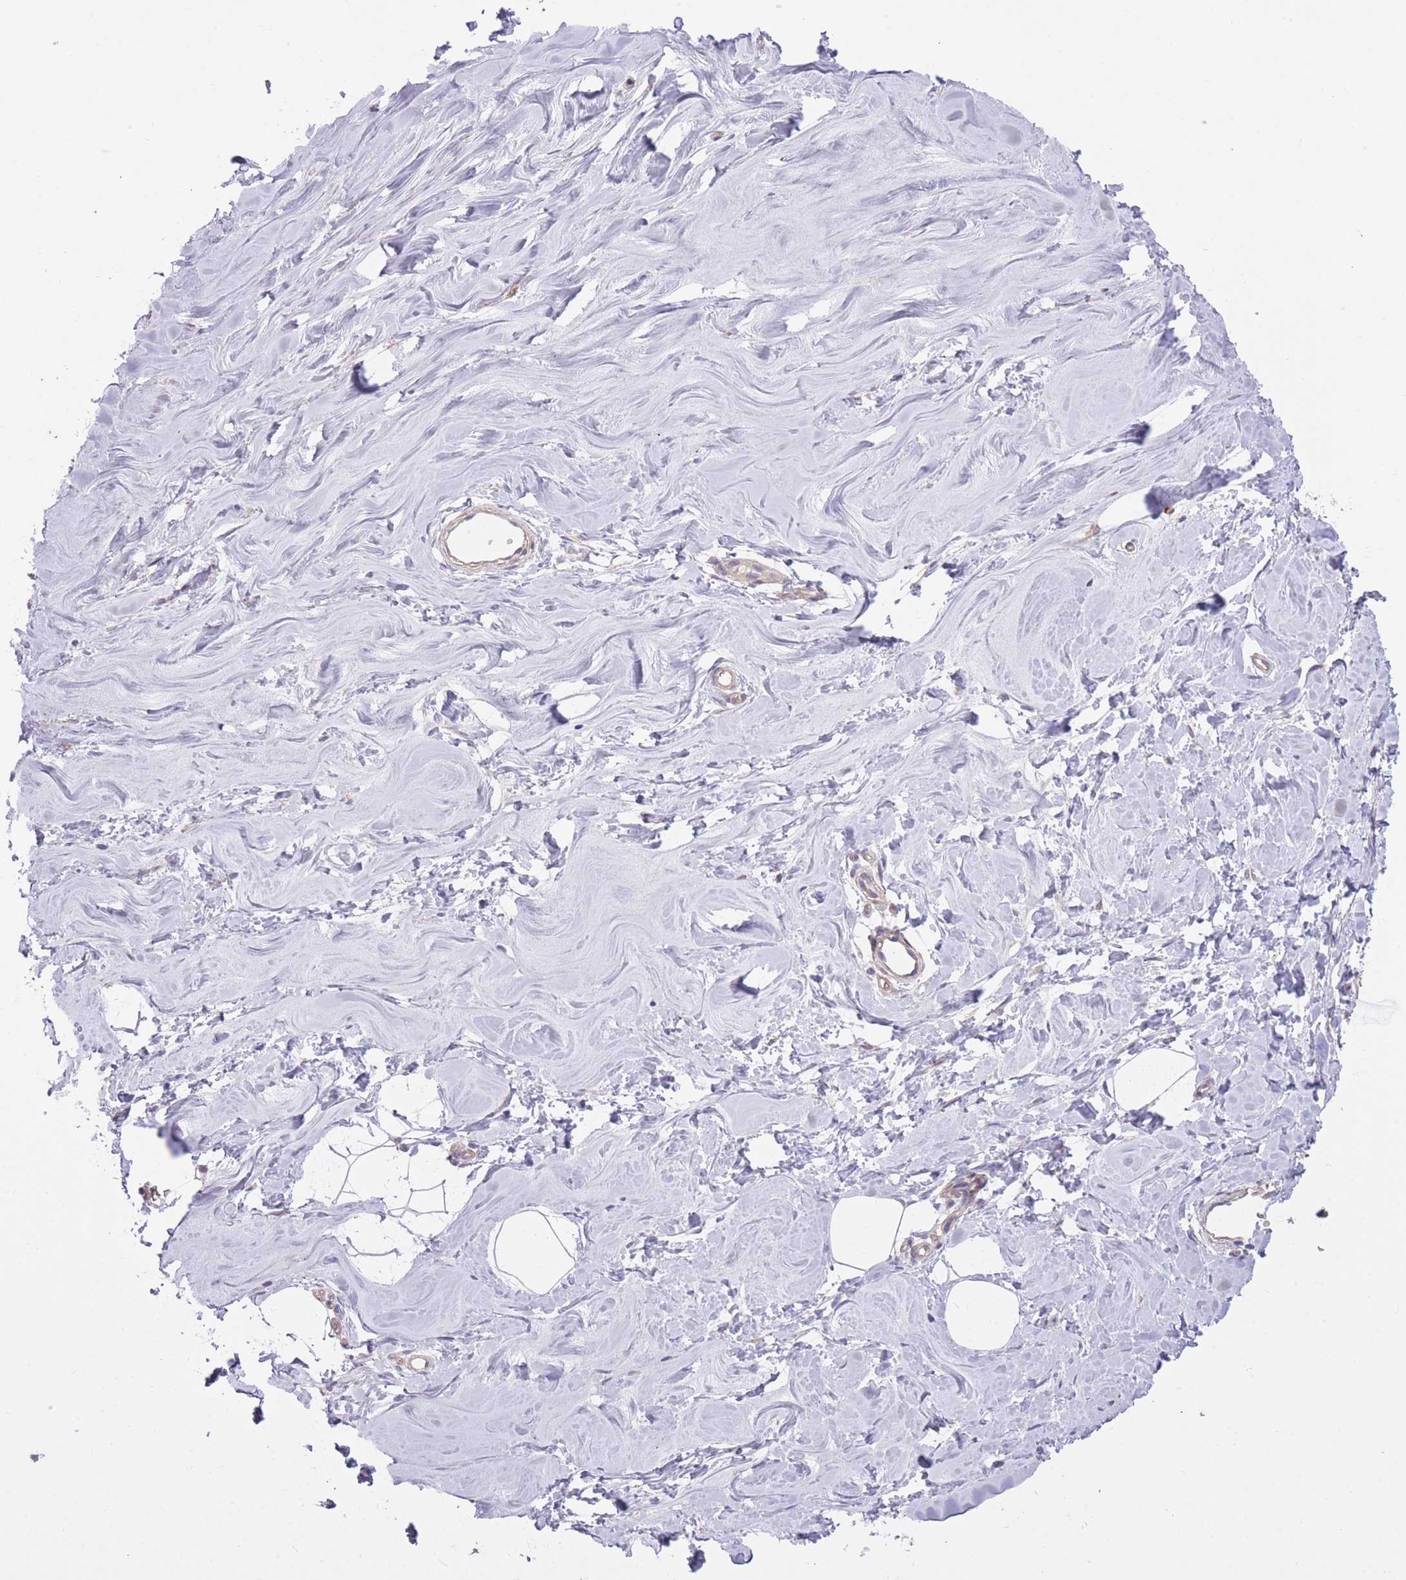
{"staining": {"intensity": "negative", "quantity": "none", "location": "none"}, "tissue": "breast", "cell_type": "Adipocytes", "image_type": "normal", "snomed": [{"axis": "morphology", "description": "Normal tissue, NOS"}, {"axis": "topography", "description": "Breast"}], "caption": "The image exhibits no significant expression in adipocytes of breast.", "gene": "REV1", "patient": {"sex": "female", "age": 25}}